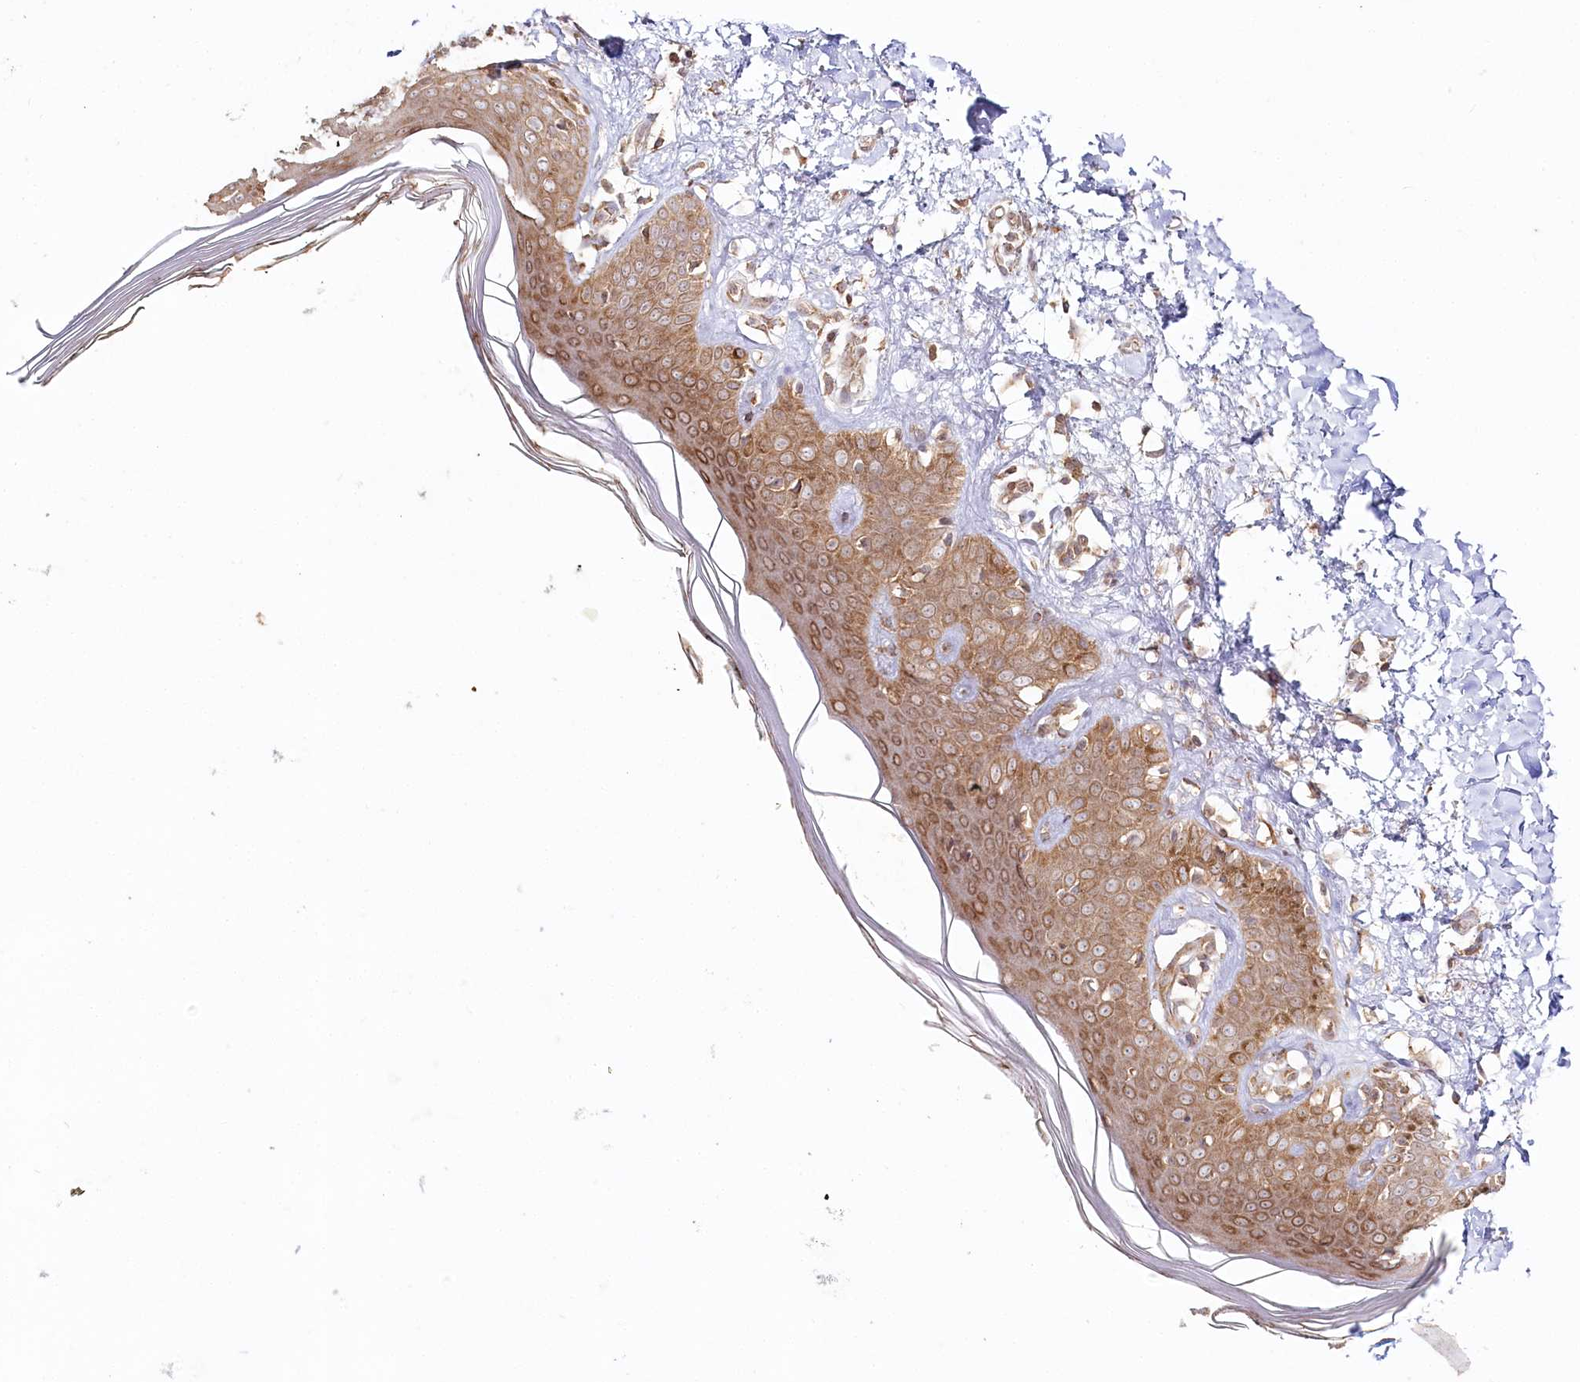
{"staining": {"intensity": "moderate", "quantity": ">75%", "location": "cytoplasmic/membranous"}, "tissue": "skin", "cell_type": "Fibroblasts", "image_type": "normal", "snomed": [{"axis": "morphology", "description": "Normal tissue, NOS"}, {"axis": "topography", "description": "Skin"}], "caption": "Protein analysis of benign skin shows moderate cytoplasmic/membranous expression in about >75% of fibroblasts.", "gene": "OTUD4", "patient": {"sex": "female", "age": 64}}